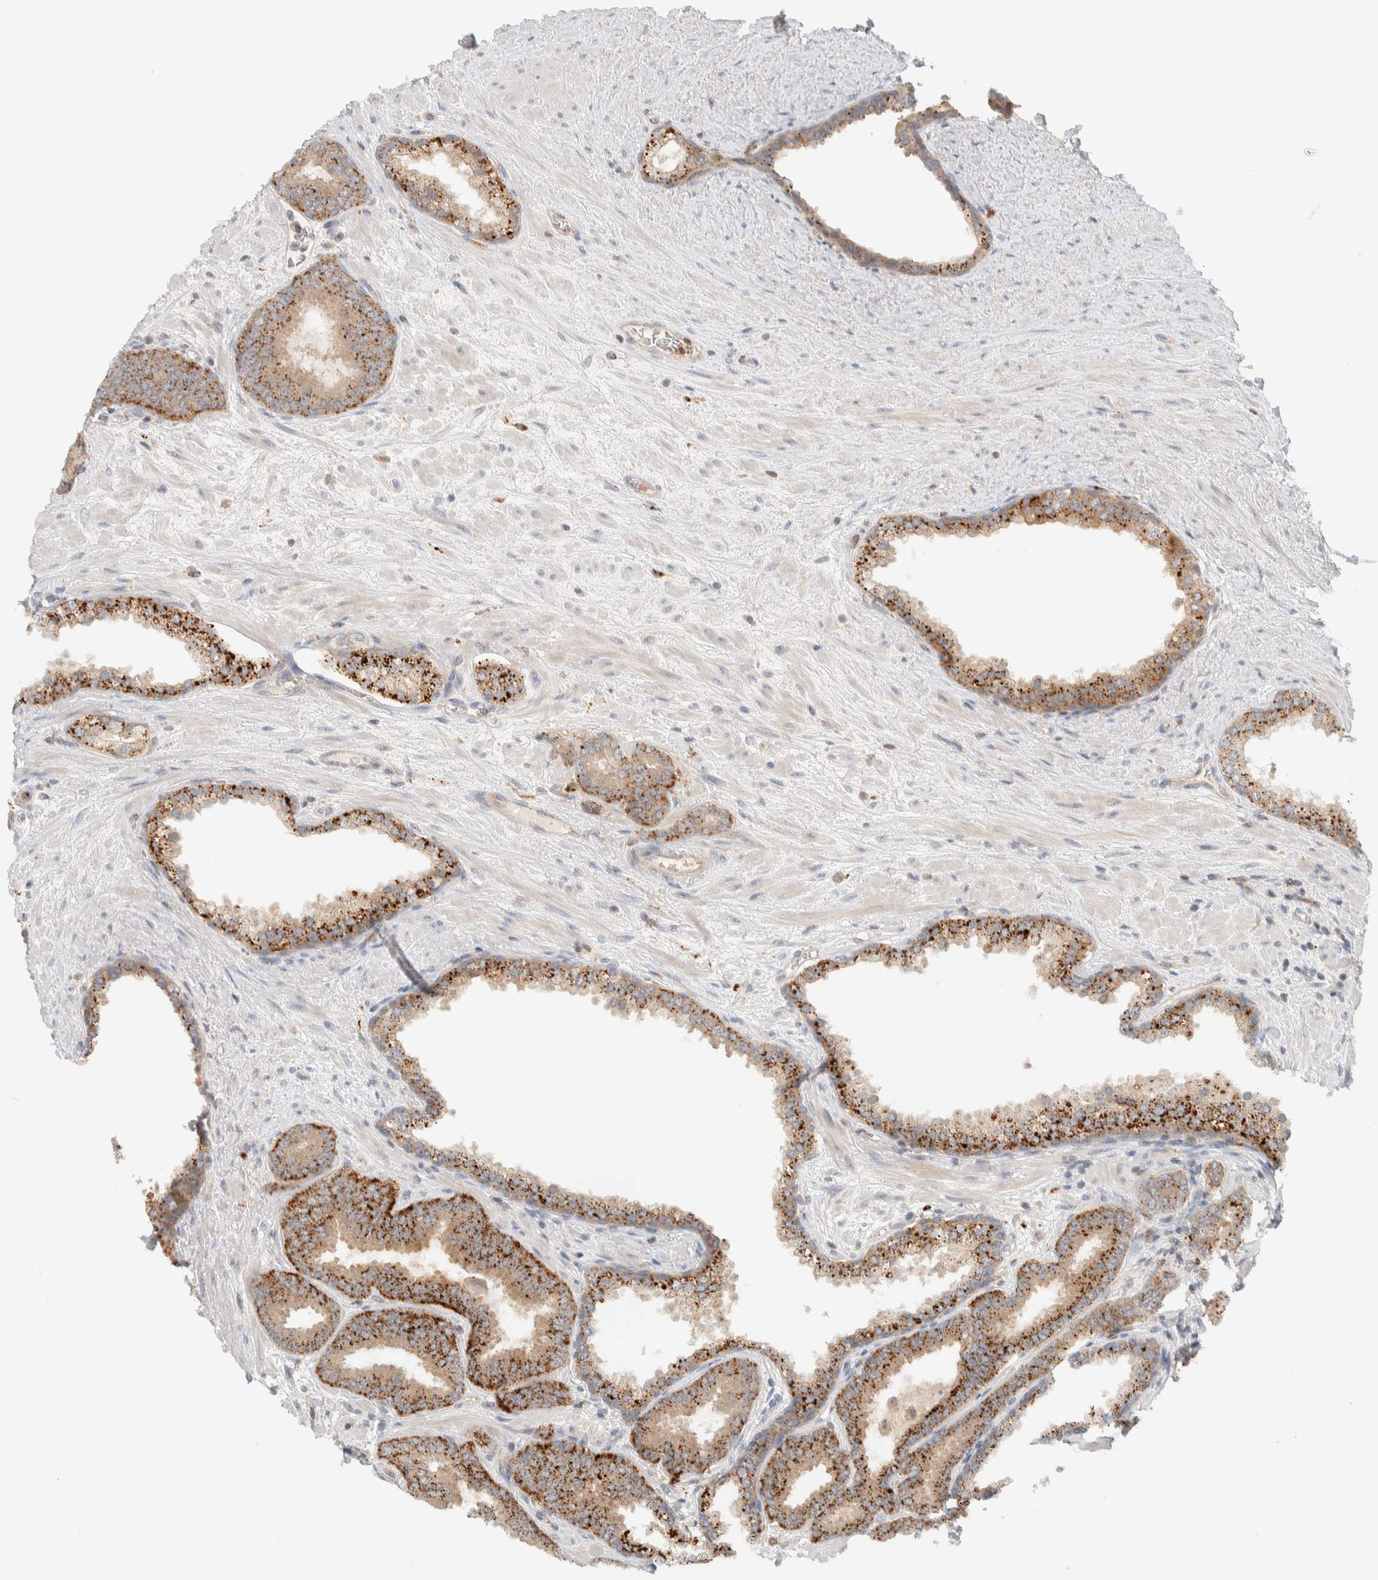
{"staining": {"intensity": "strong", "quantity": ">75%", "location": "cytoplasmic/membranous"}, "tissue": "prostate cancer", "cell_type": "Tumor cells", "image_type": "cancer", "snomed": [{"axis": "morphology", "description": "Adenocarcinoma, Low grade"}, {"axis": "topography", "description": "Prostate"}], "caption": "Immunohistochemistry image of neoplastic tissue: human prostate cancer (adenocarcinoma (low-grade)) stained using IHC reveals high levels of strong protein expression localized specifically in the cytoplasmic/membranous of tumor cells, appearing as a cytoplasmic/membranous brown color.", "gene": "GCLM", "patient": {"sex": "male", "age": 62}}